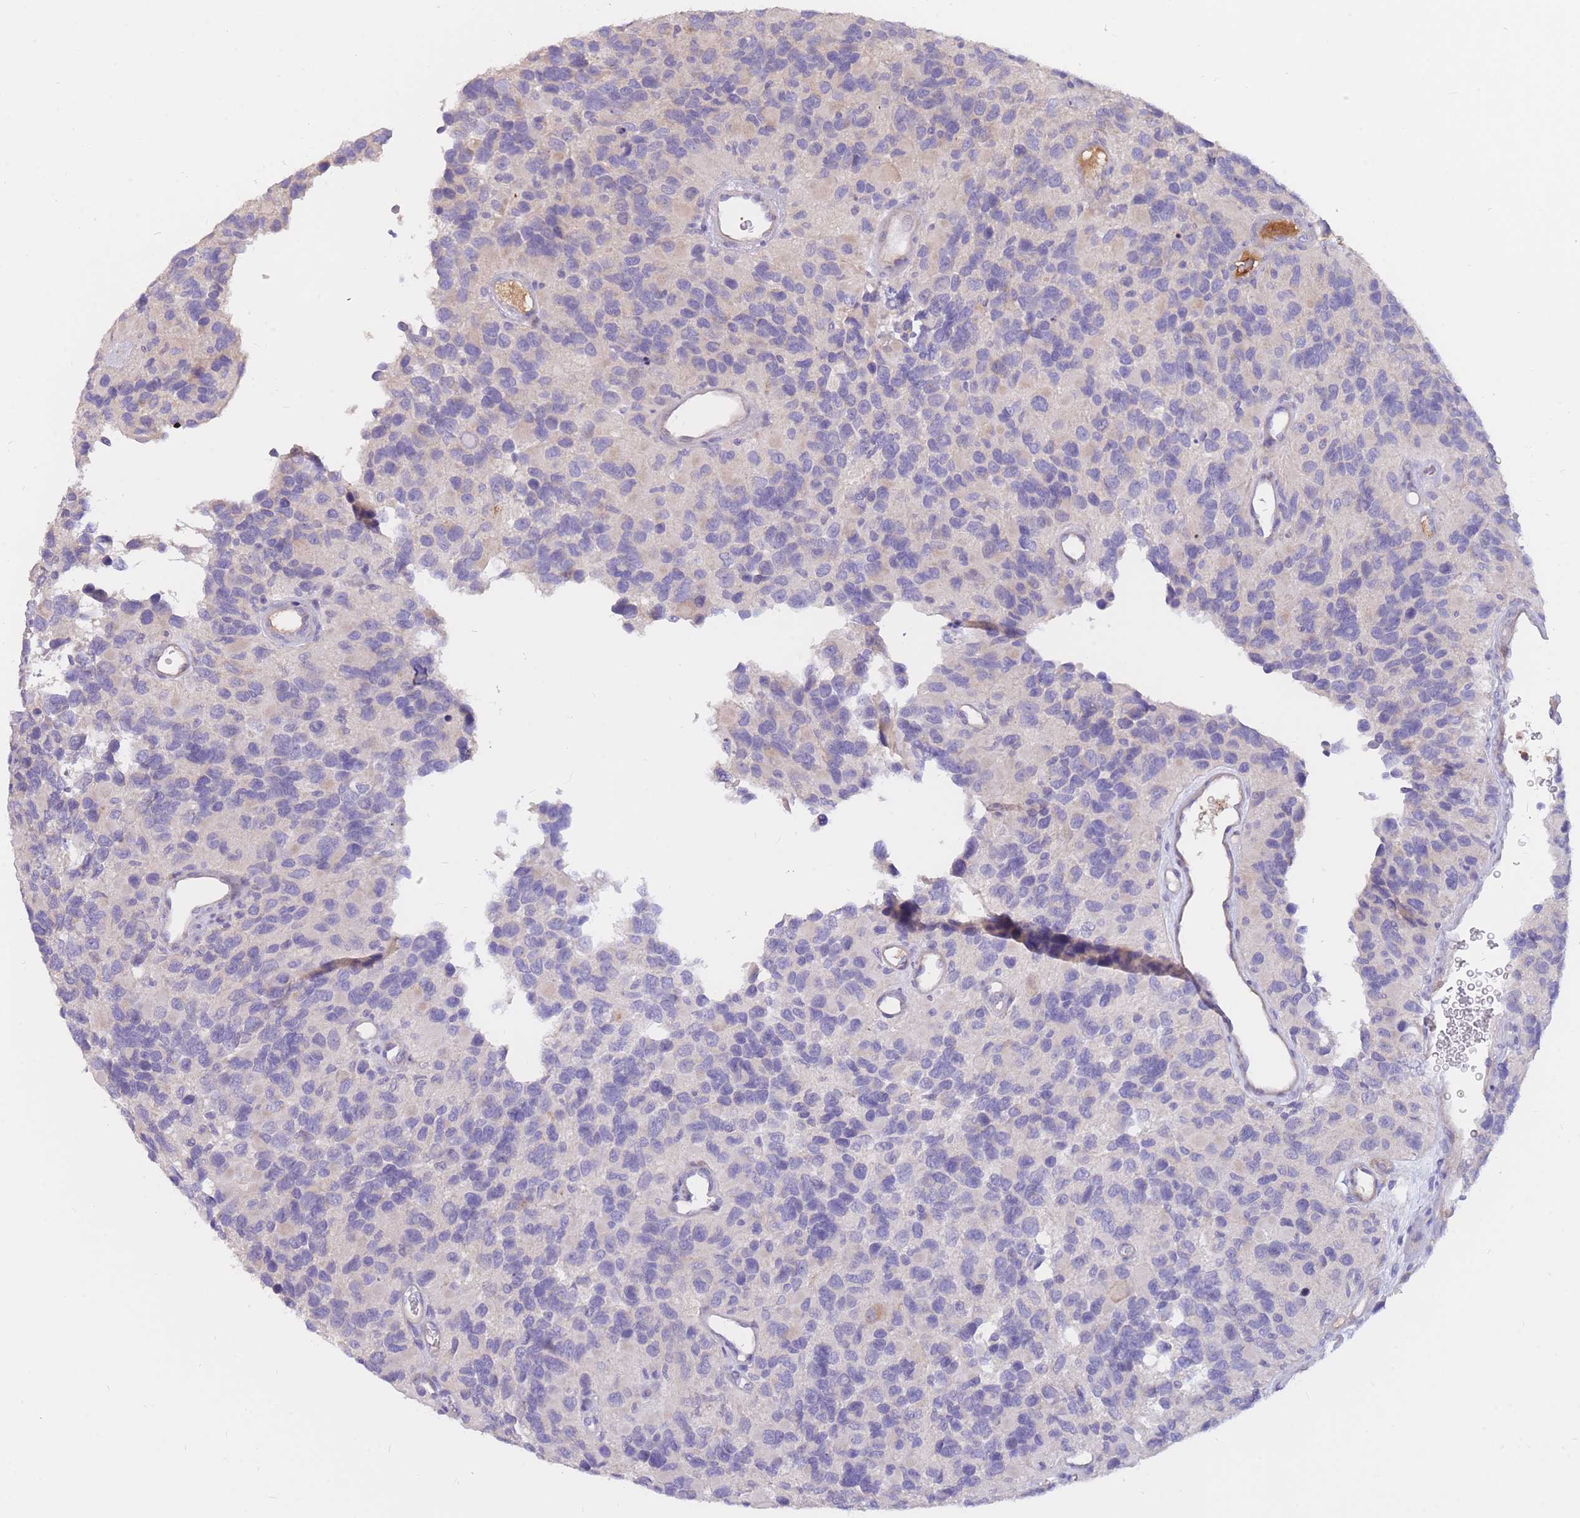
{"staining": {"intensity": "negative", "quantity": "none", "location": "none"}, "tissue": "glioma", "cell_type": "Tumor cells", "image_type": "cancer", "snomed": [{"axis": "morphology", "description": "Glioma, malignant, High grade"}, {"axis": "topography", "description": "Brain"}], "caption": "This is an immunohistochemistry image of human glioma. There is no staining in tumor cells.", "gene": "SULT1A1", "patient": {"sex": "male", "age": 77}}